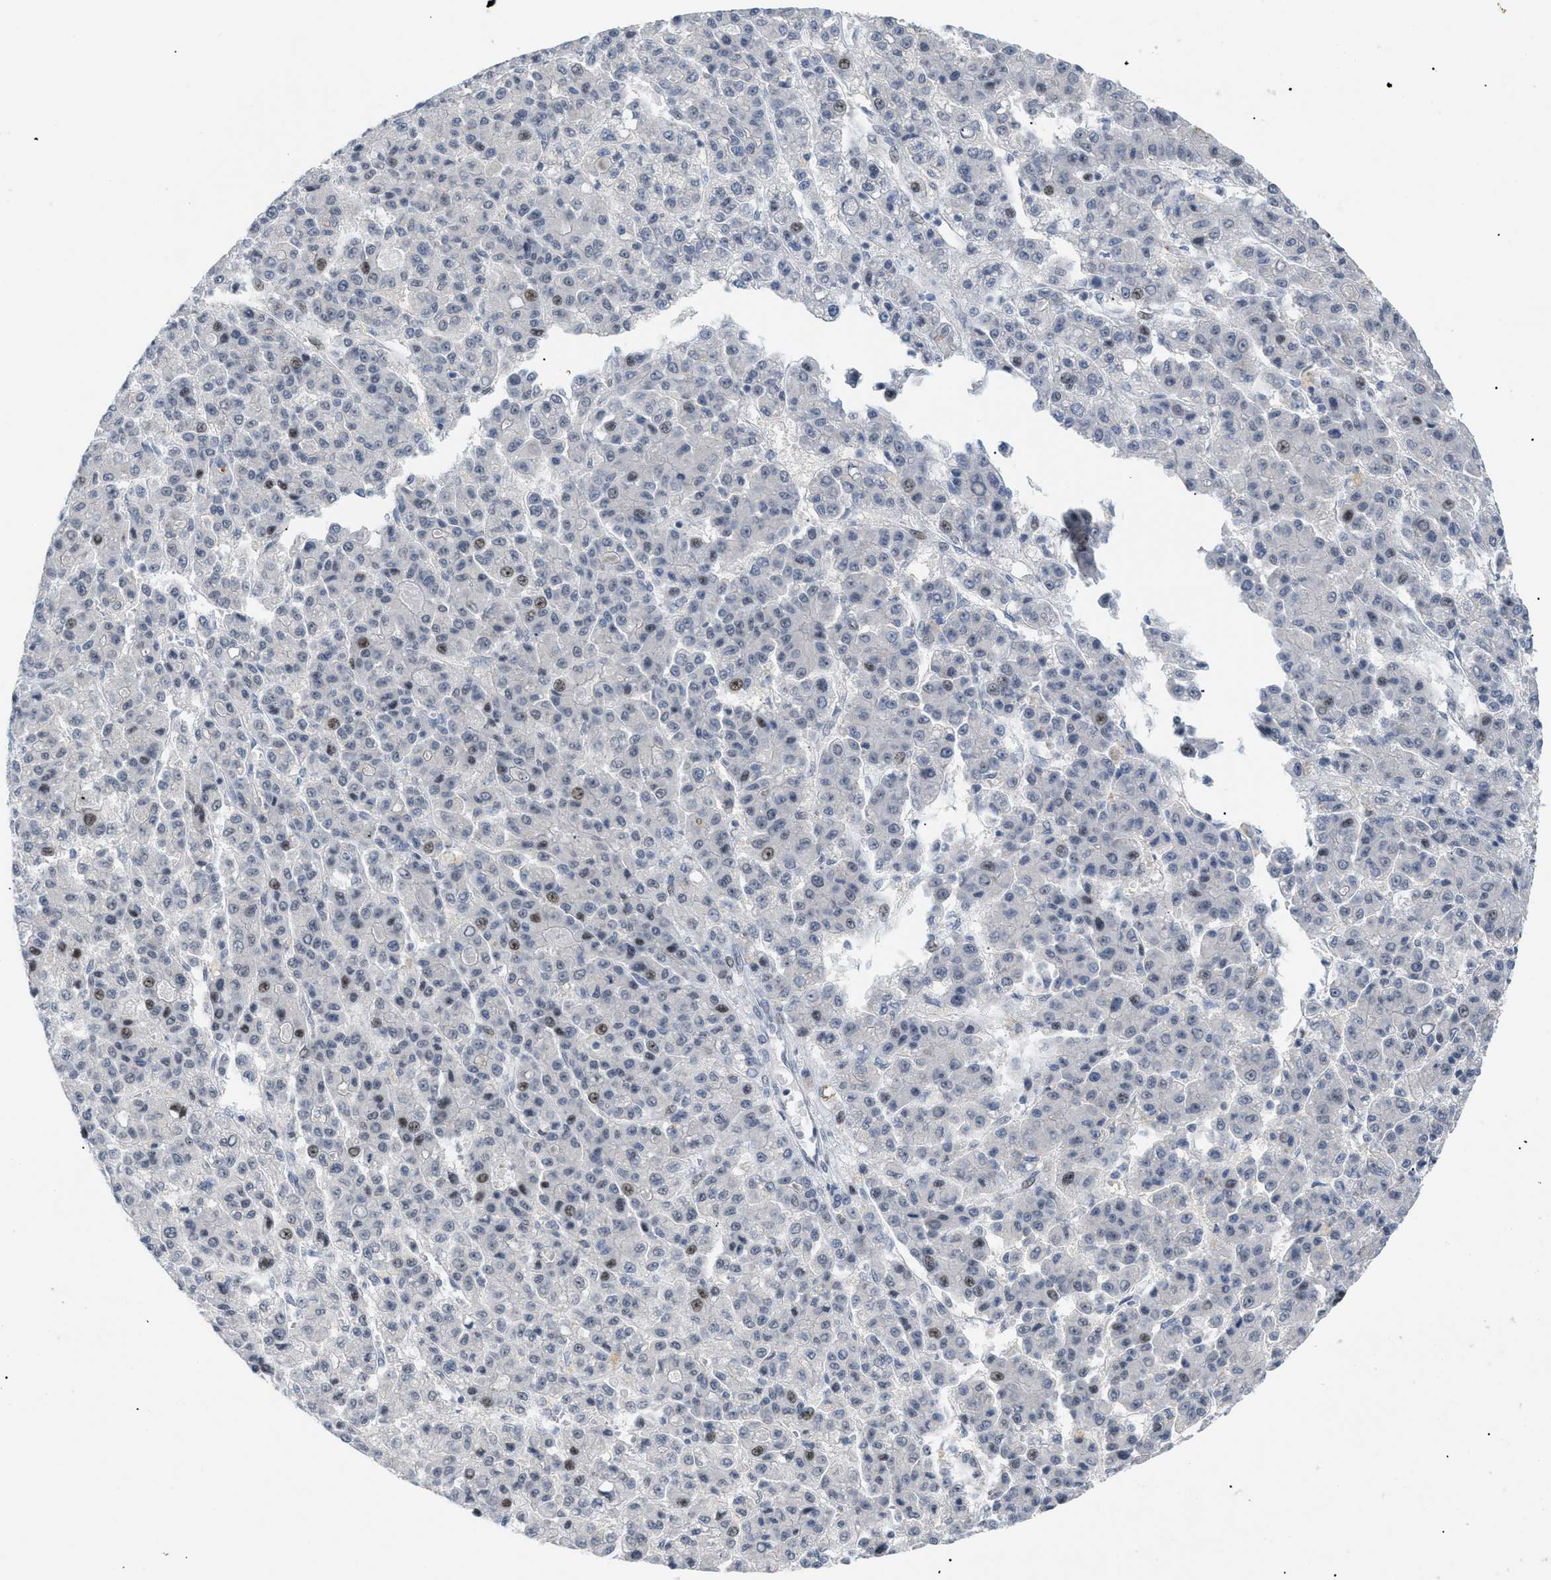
{"staining": {"intensity": "weak", "quantity": "<25%", "location": "nuclear"}, "tissue": "liver cancer", "cell_type": "Tumor cells", "image_type": "cancer", "snomed": [{"axis": "morphology", "description": "Carcinoma, Hepatocellular, NOS"}, {"axis": "topography", "description": "Liver"}], "caption": "IHC image of neoplastic tissue: human liver hepatocellular carcinoma stained with DAB shows no significant protein positivity in tumor cells.", "gene": "MED1", "patient": {"sex": "male", "age": 70}}